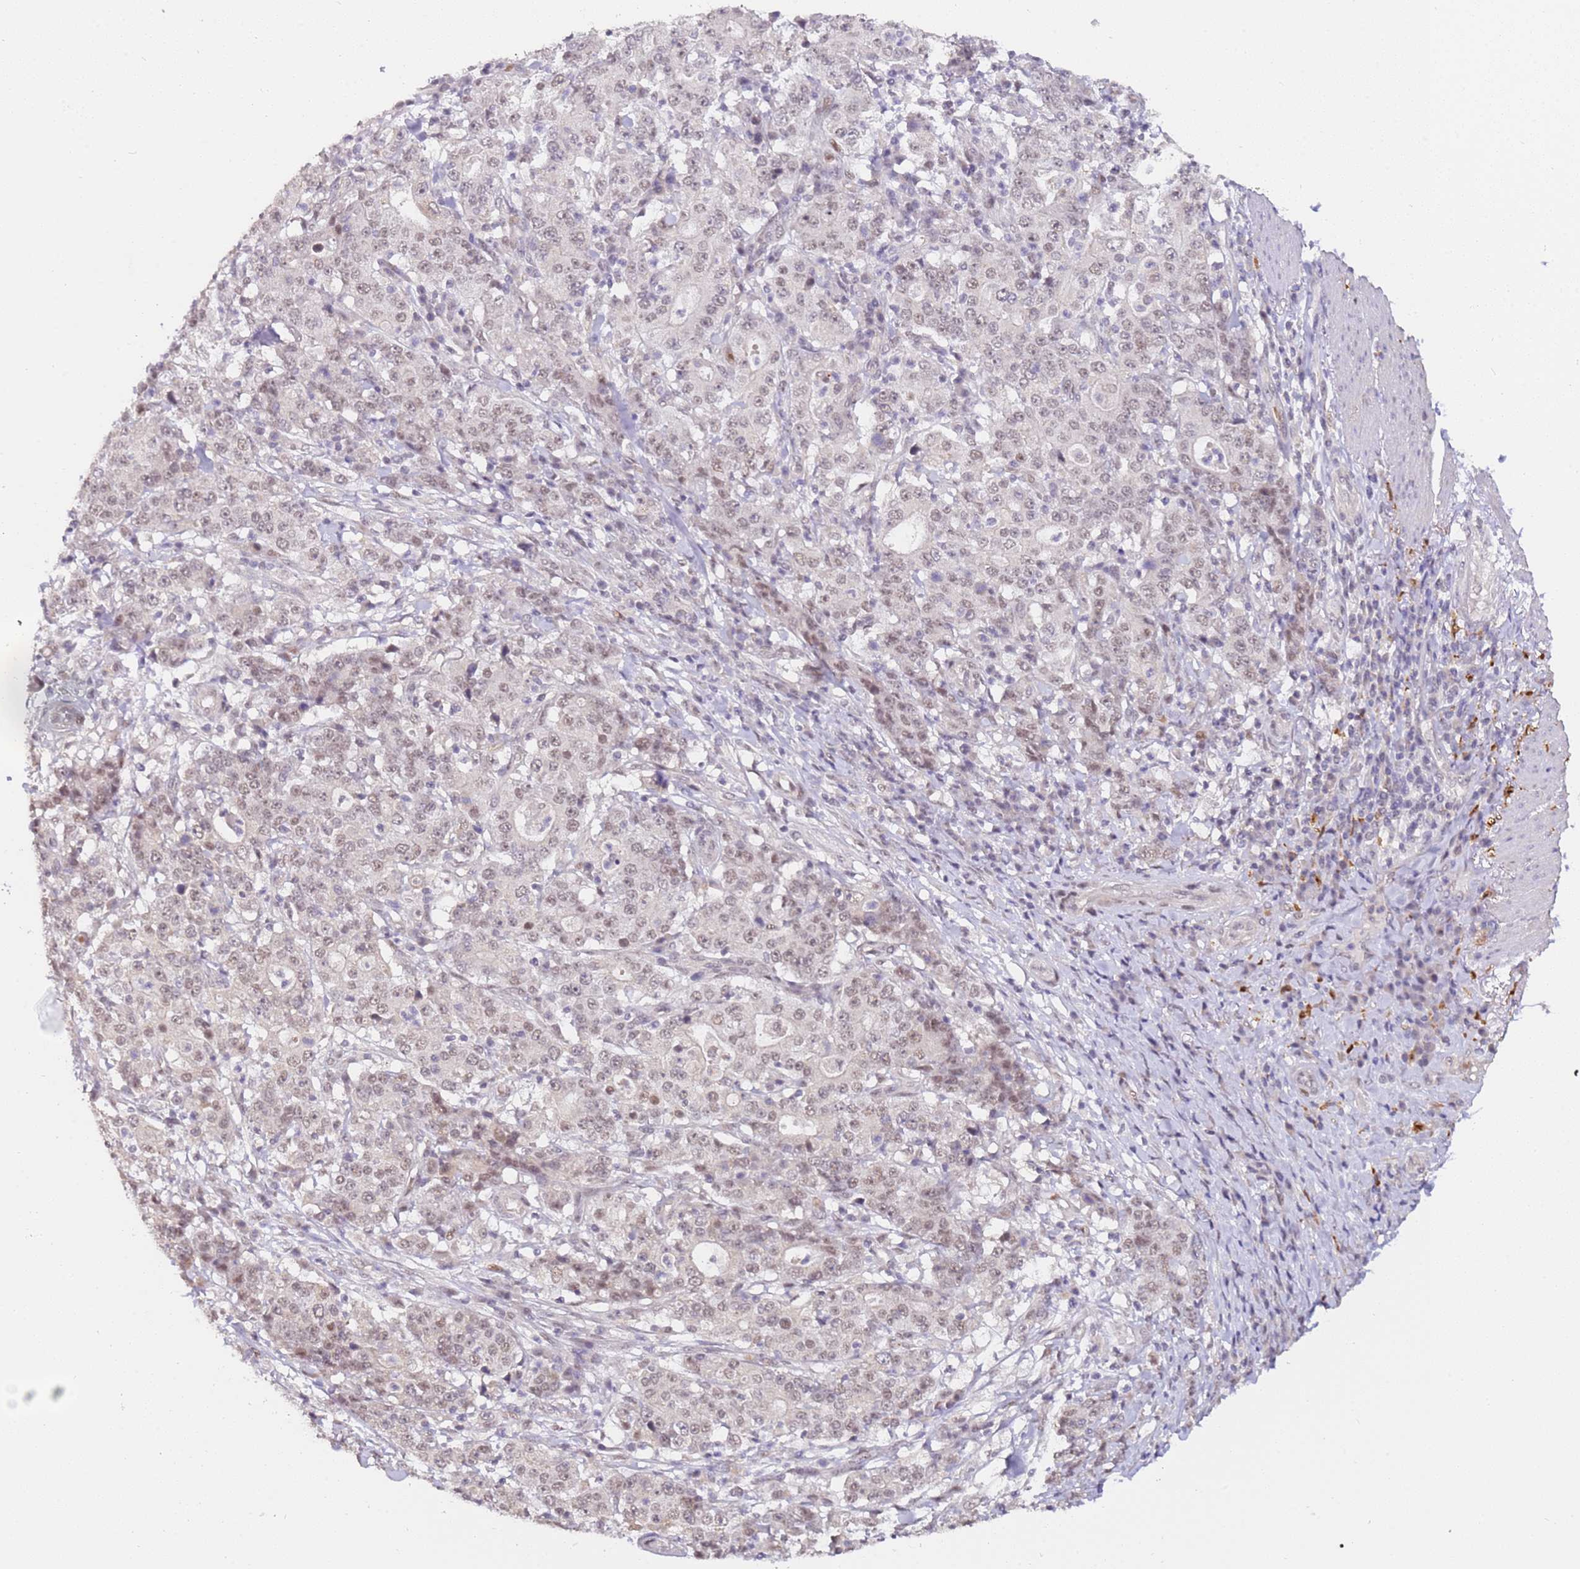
{"staining": {"intensity": "weak", "quantity": "25%-75%", "location": "nuclear"}, "tissue": "stomach cancer", "cell_type": "Tumor cells", "image_type": "cancer", "snomed": [{"axis": "morphology", "description": "Normal tissue, NOS"}, {"axis": "morphology", "description": "Adenocarcinoma, NOS"}, {"axis": "topography", "description": "Stomach, upper"}, {"axis": "topography", "description": "Stomach"}], "caption": "Weak nuclear staining is present in approximately 25%-75% of tumor cells in adenocarcinoma (stomach).", "gene": "LGALSL", "patient": {"sex": "male", "age": 59}}